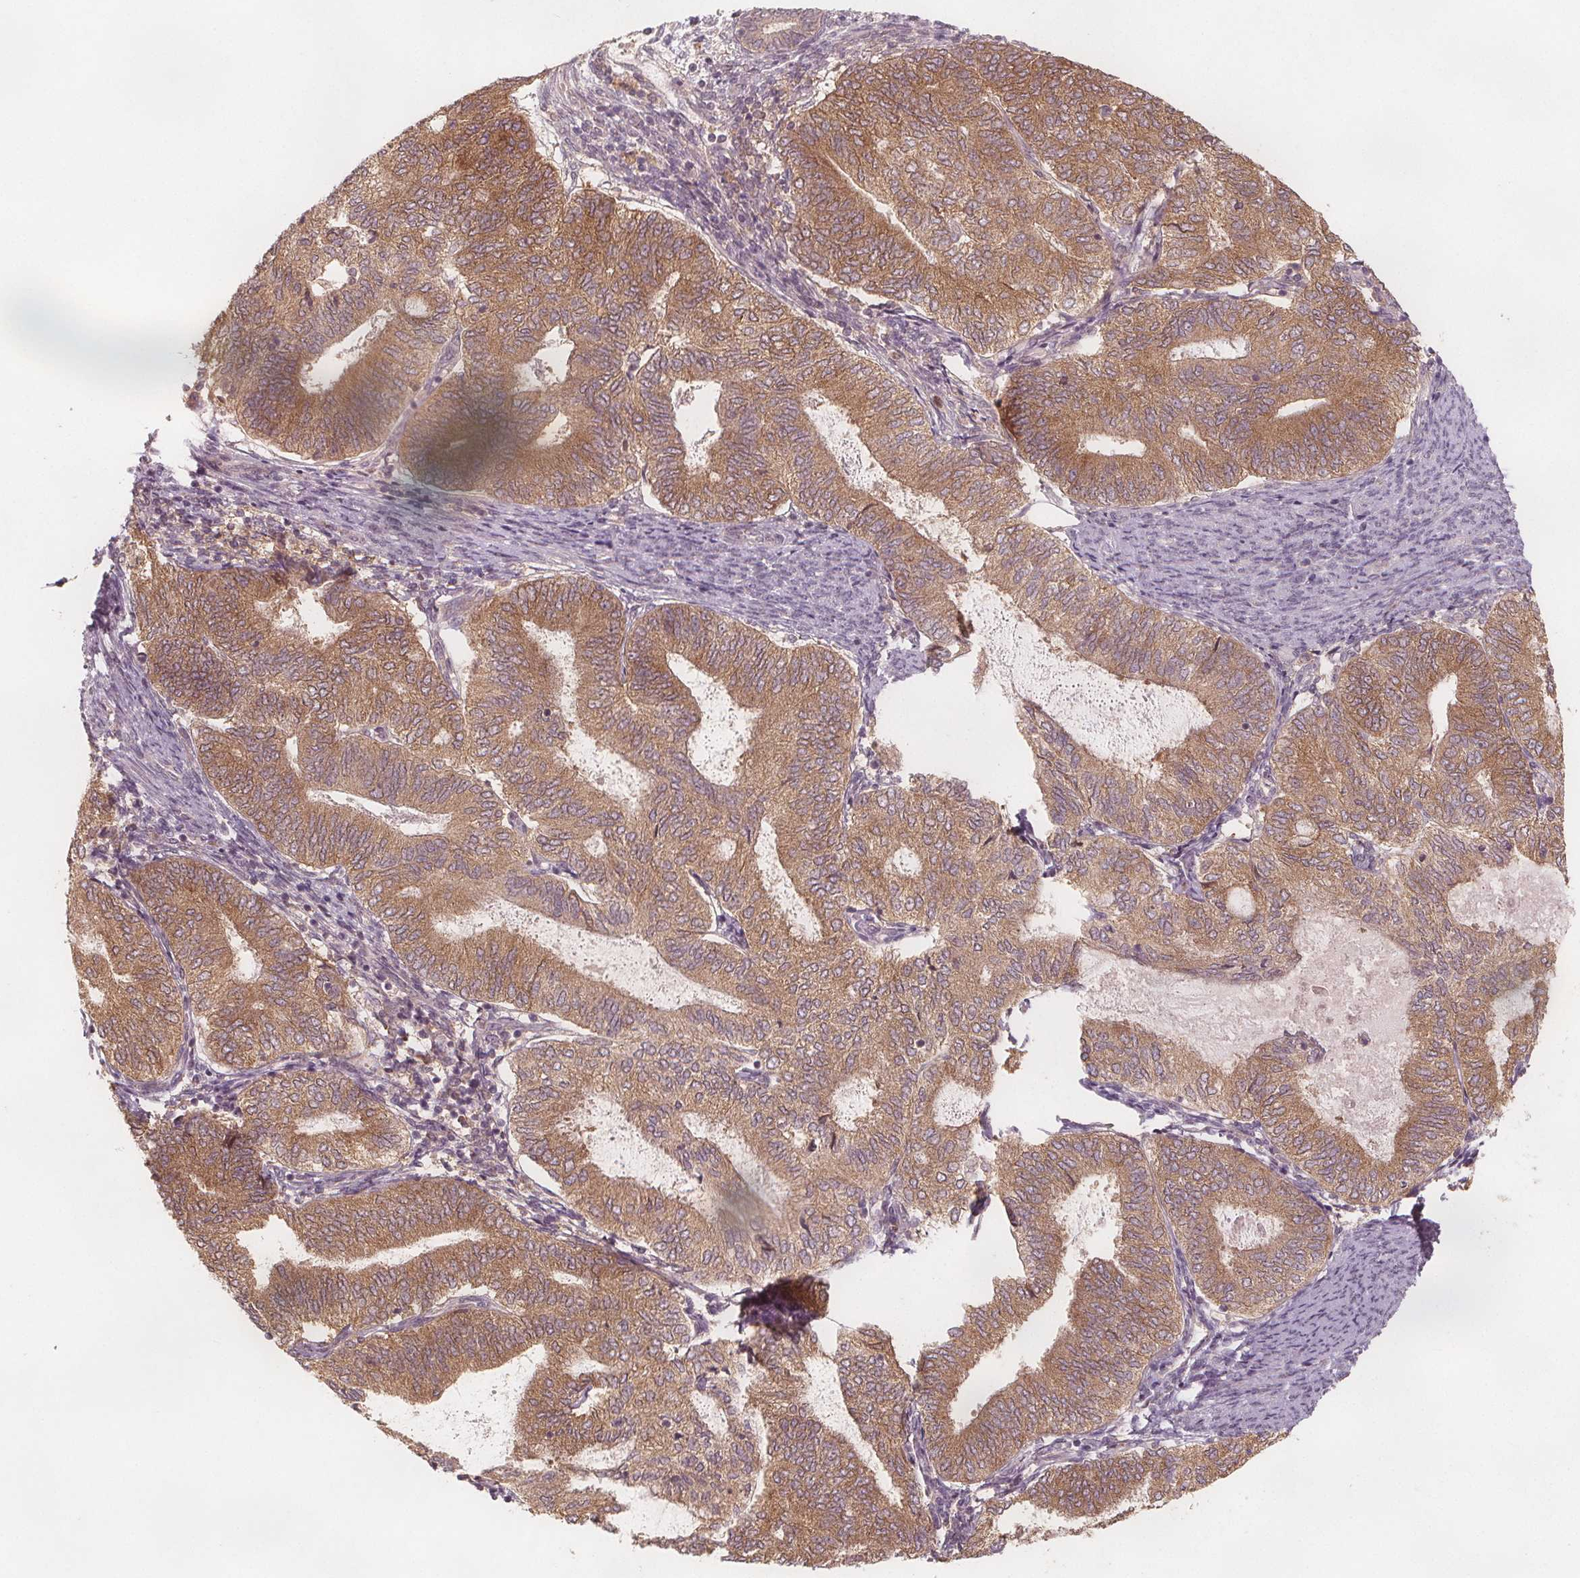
{"staining": {"intensity": "moderate", "quantity": ">75%", "location": "cytoplasmic/membranous"}, "tissue": "endometrial cancer", "cell_type": "Tumor cells", "image_type": "cancer", "snomed": [{"axis": "morphology", "description": "Adenocarcinoma, NOS"}, {"axis": "topography", "description": "Endometrium"}], "caption": "Endometrial cancer was stained to show a protein in brown. There is medium levels of moderate cytoplasmic/membranous staining in approximately >75% of tumor cells.", "gene": "NCSTN", "patient": {"sex": "female", "age": 65}}